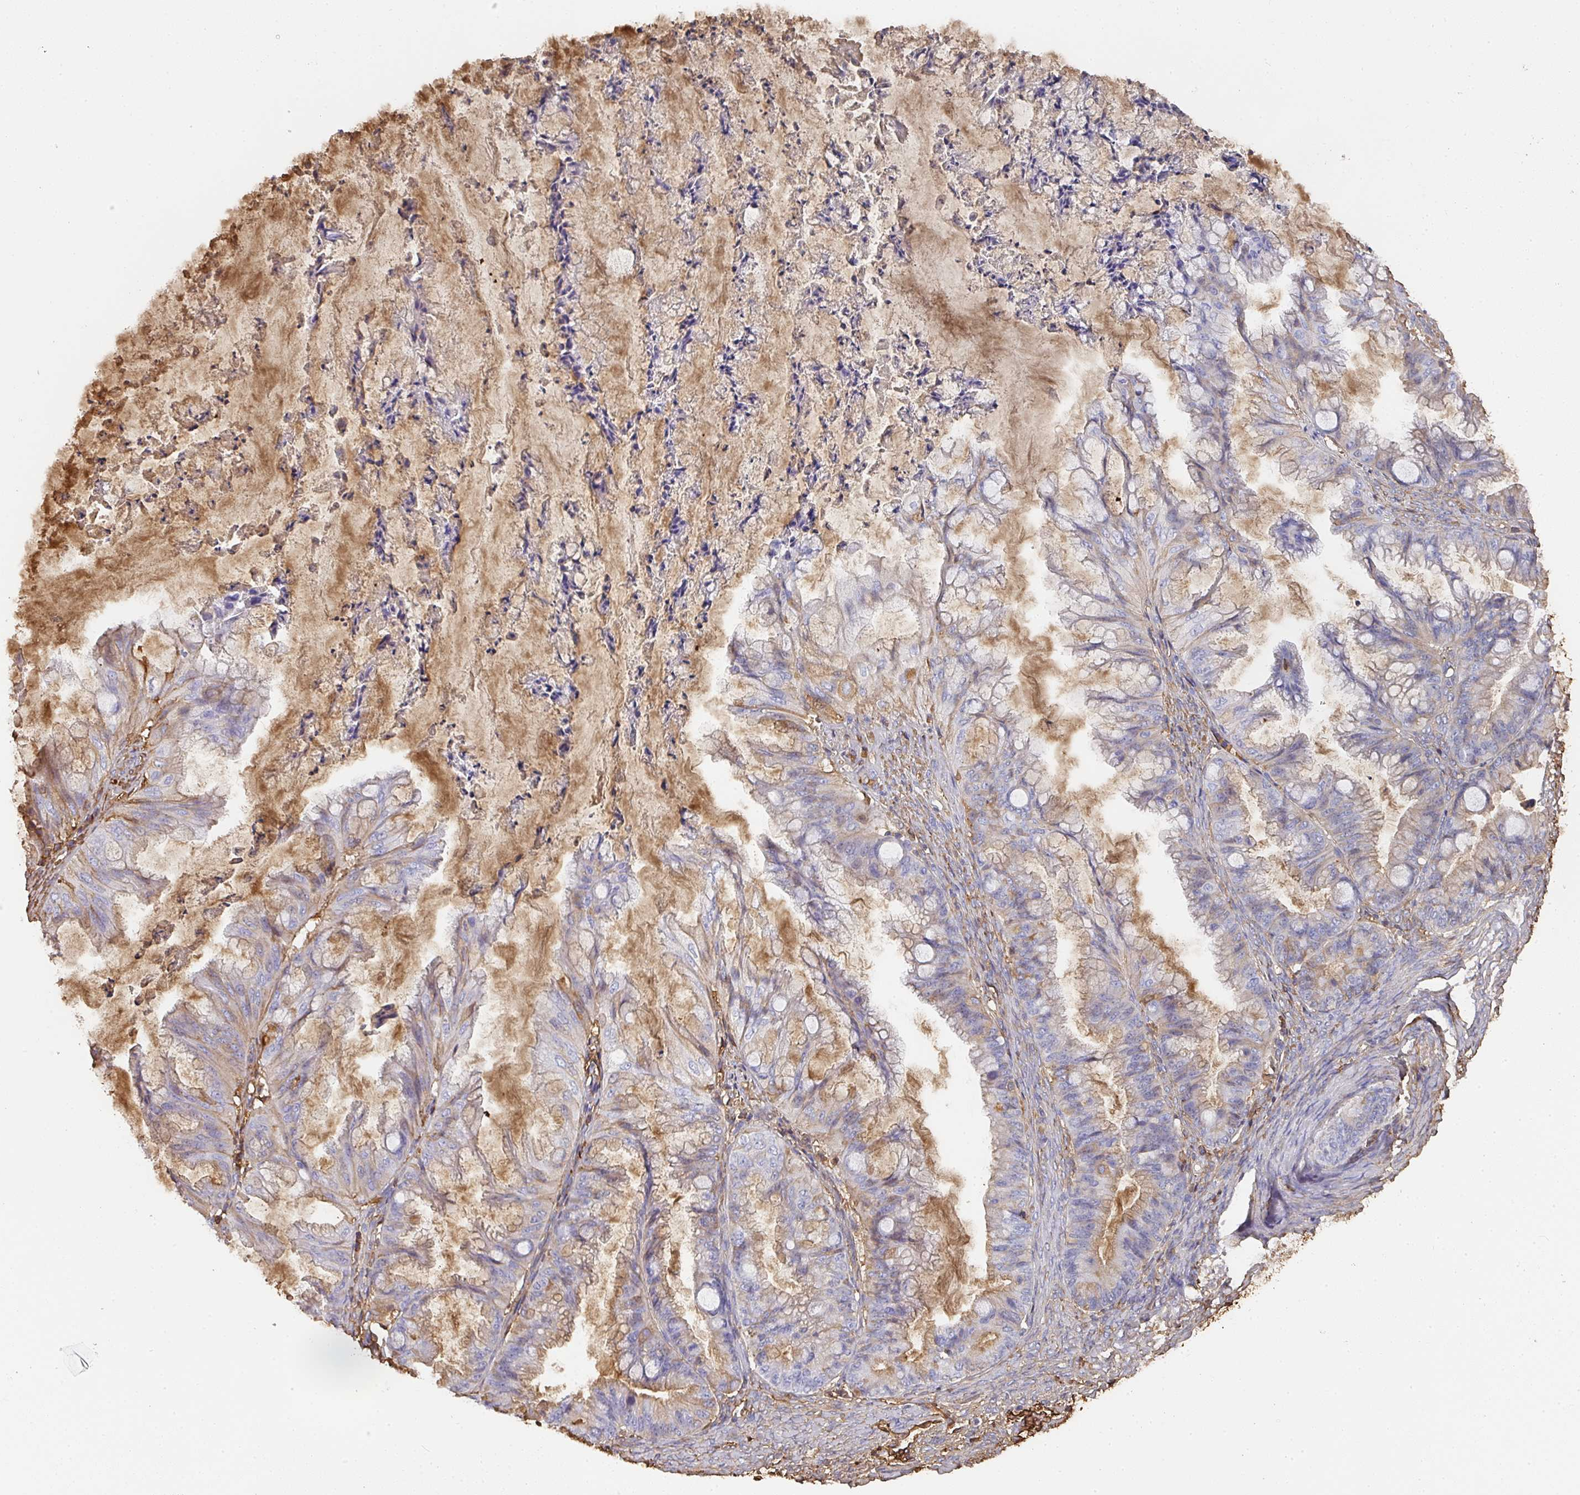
{"staining": {"intensity": "weak", "quantity": "<25%", "location": "cytoplasmic/membranous"}, "tissue": "ovarian cancer", "cell_type": "Tumor cells", "image_type": "cancer", "snomed": [{"axis": "morphology", "description": "Cystadenocarcinoma, mucinous, NOS"}, {"axis": "topography", "description": "Ovary"}], "caption": "A high-resolution image shows immunohistochemistry staining of ovarian cancer, which shows no significant staining in tumor cells.", "gene": "ALB", "patient": {"sex": "female", "age": 35}}